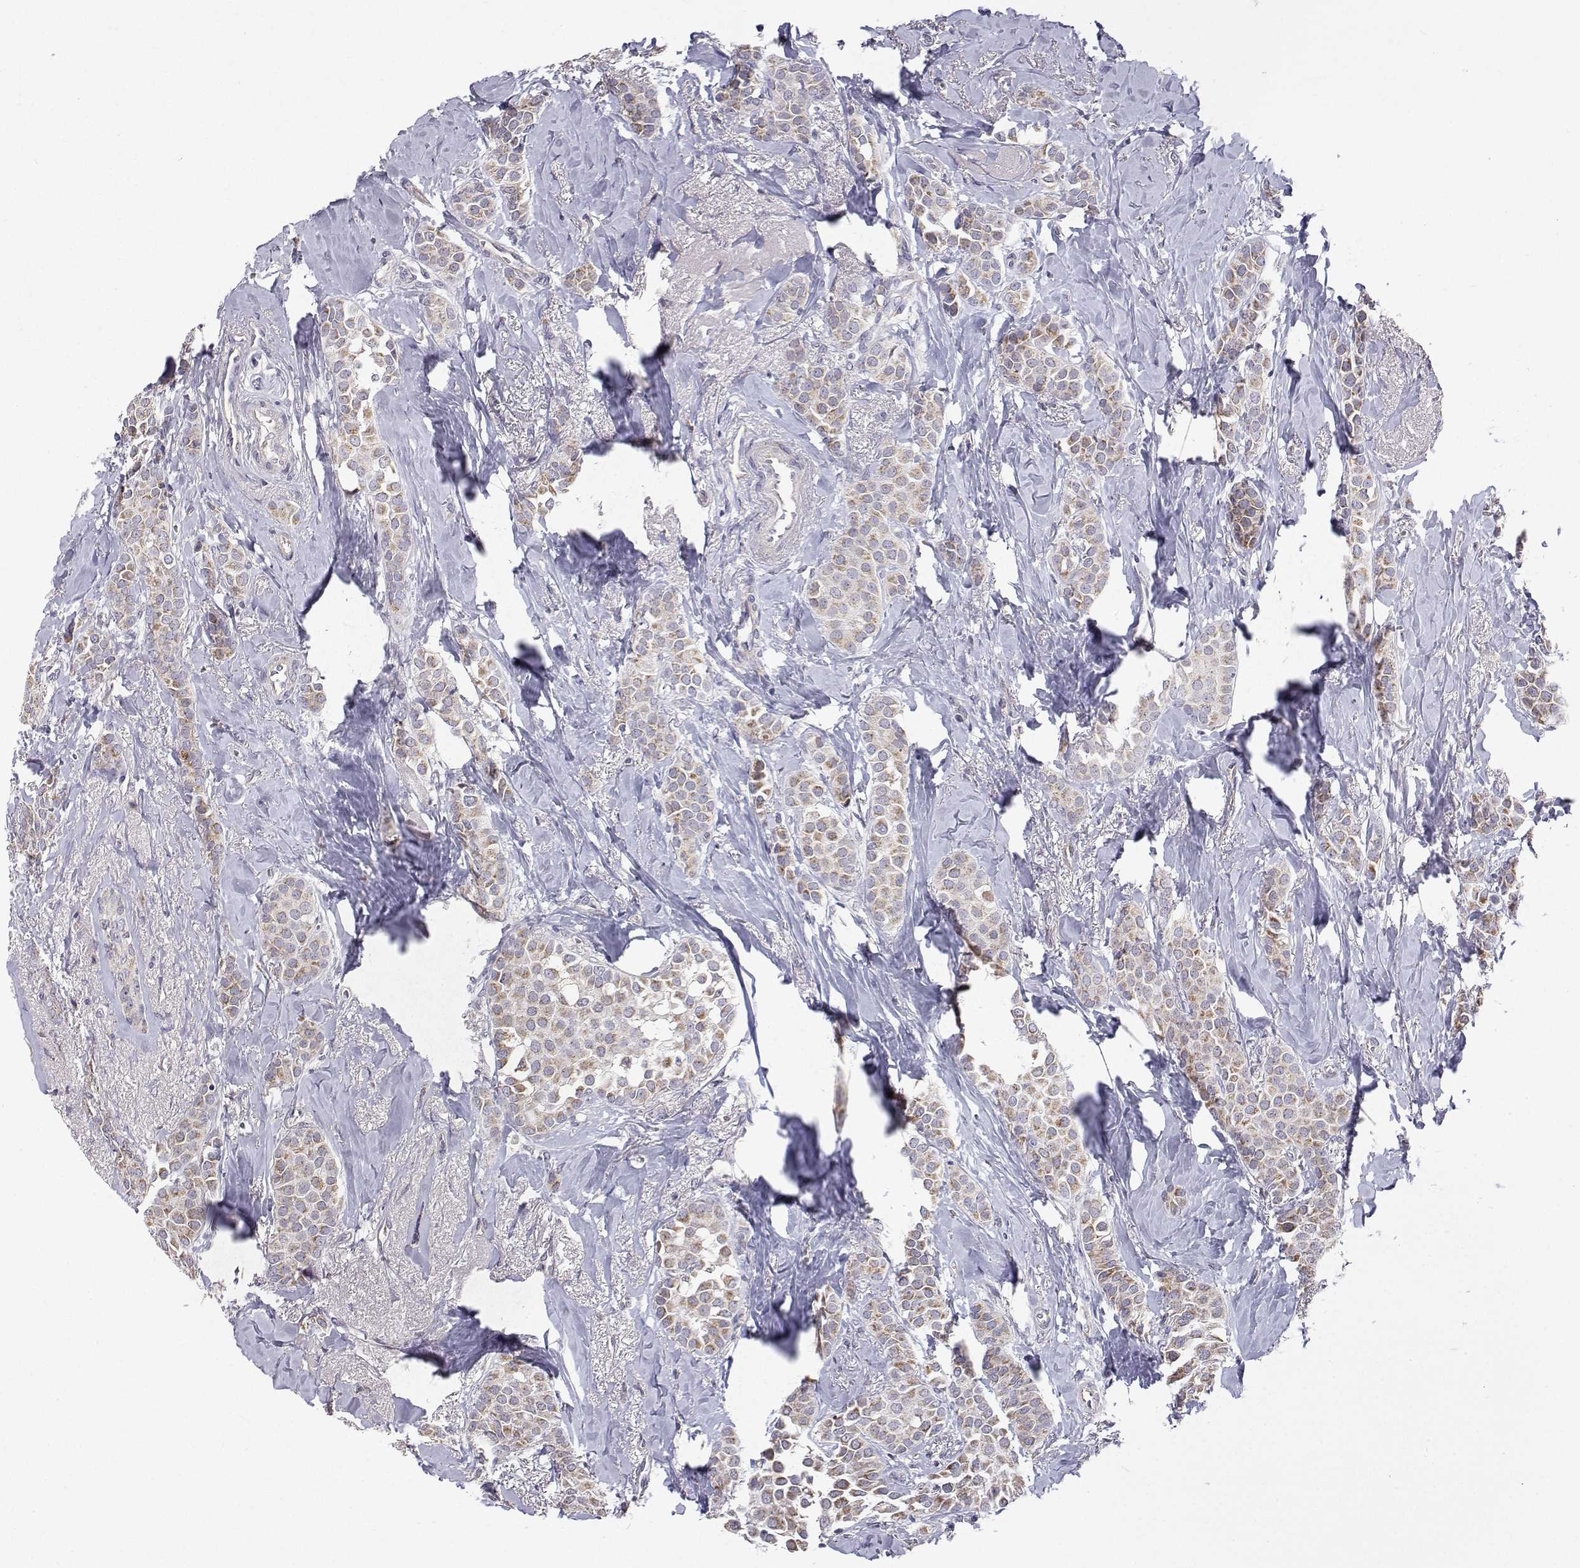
{"staining": {"intensity": "weak", "quantity": "25%-75%", "location": "cytoplasmic/membranous"}, "tissue": "breast cancer", "cell_type": "Tumor cells", "image_type": "cancer", "snomed": [{"axis": "morphology", "description": "Duct carcinoma"}, {"axis": "topography", "description": "Breast"}], "caption": "Weak cytoplasmic/membranous staining for a protein is appreciated in approximately 25%-75% of tumor cells of breast cancer using immunohistochemistry (IHC).", "gene": "MRPL3", "patient": {"sex": "female", "age": 79}}